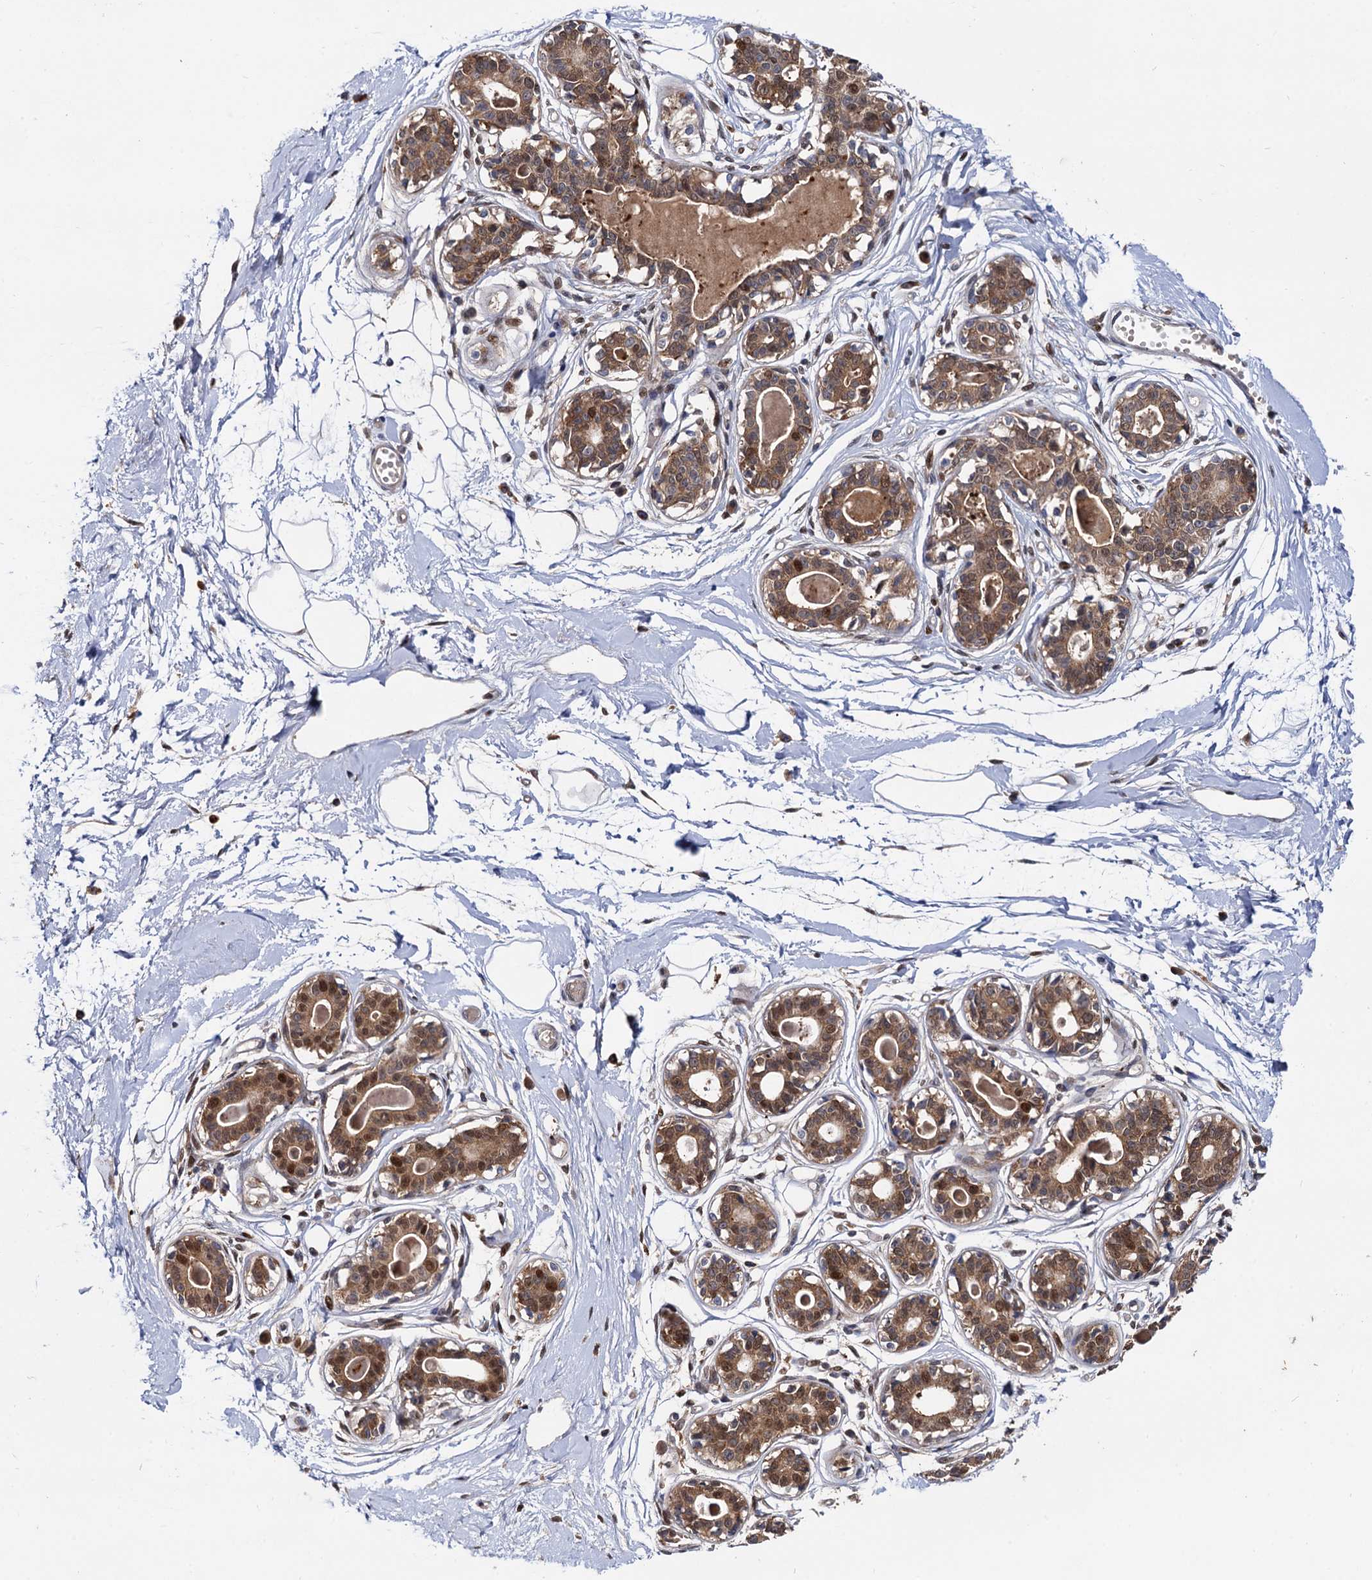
{"staining": {"intensity": "moderate", "quantity": "<25%", "location": "cytoplasmic/membranous,nuclear"}, "tissue": "breast", "cell_type": "Adipocytes", "image_type": "normal", "snomed": [{"axis": "morphology", "description": "Normal tissue, NOS"}, {"axis": "topography", "description": "Breast"}], "caption": "Breast stained with immunohistochemistry reveals moderate cytoplasmic/membranous,nuclear expression in about <25% of adipocytes.", "gene": "SELENOP", "patient": {"sex": "female", "age": 45}}